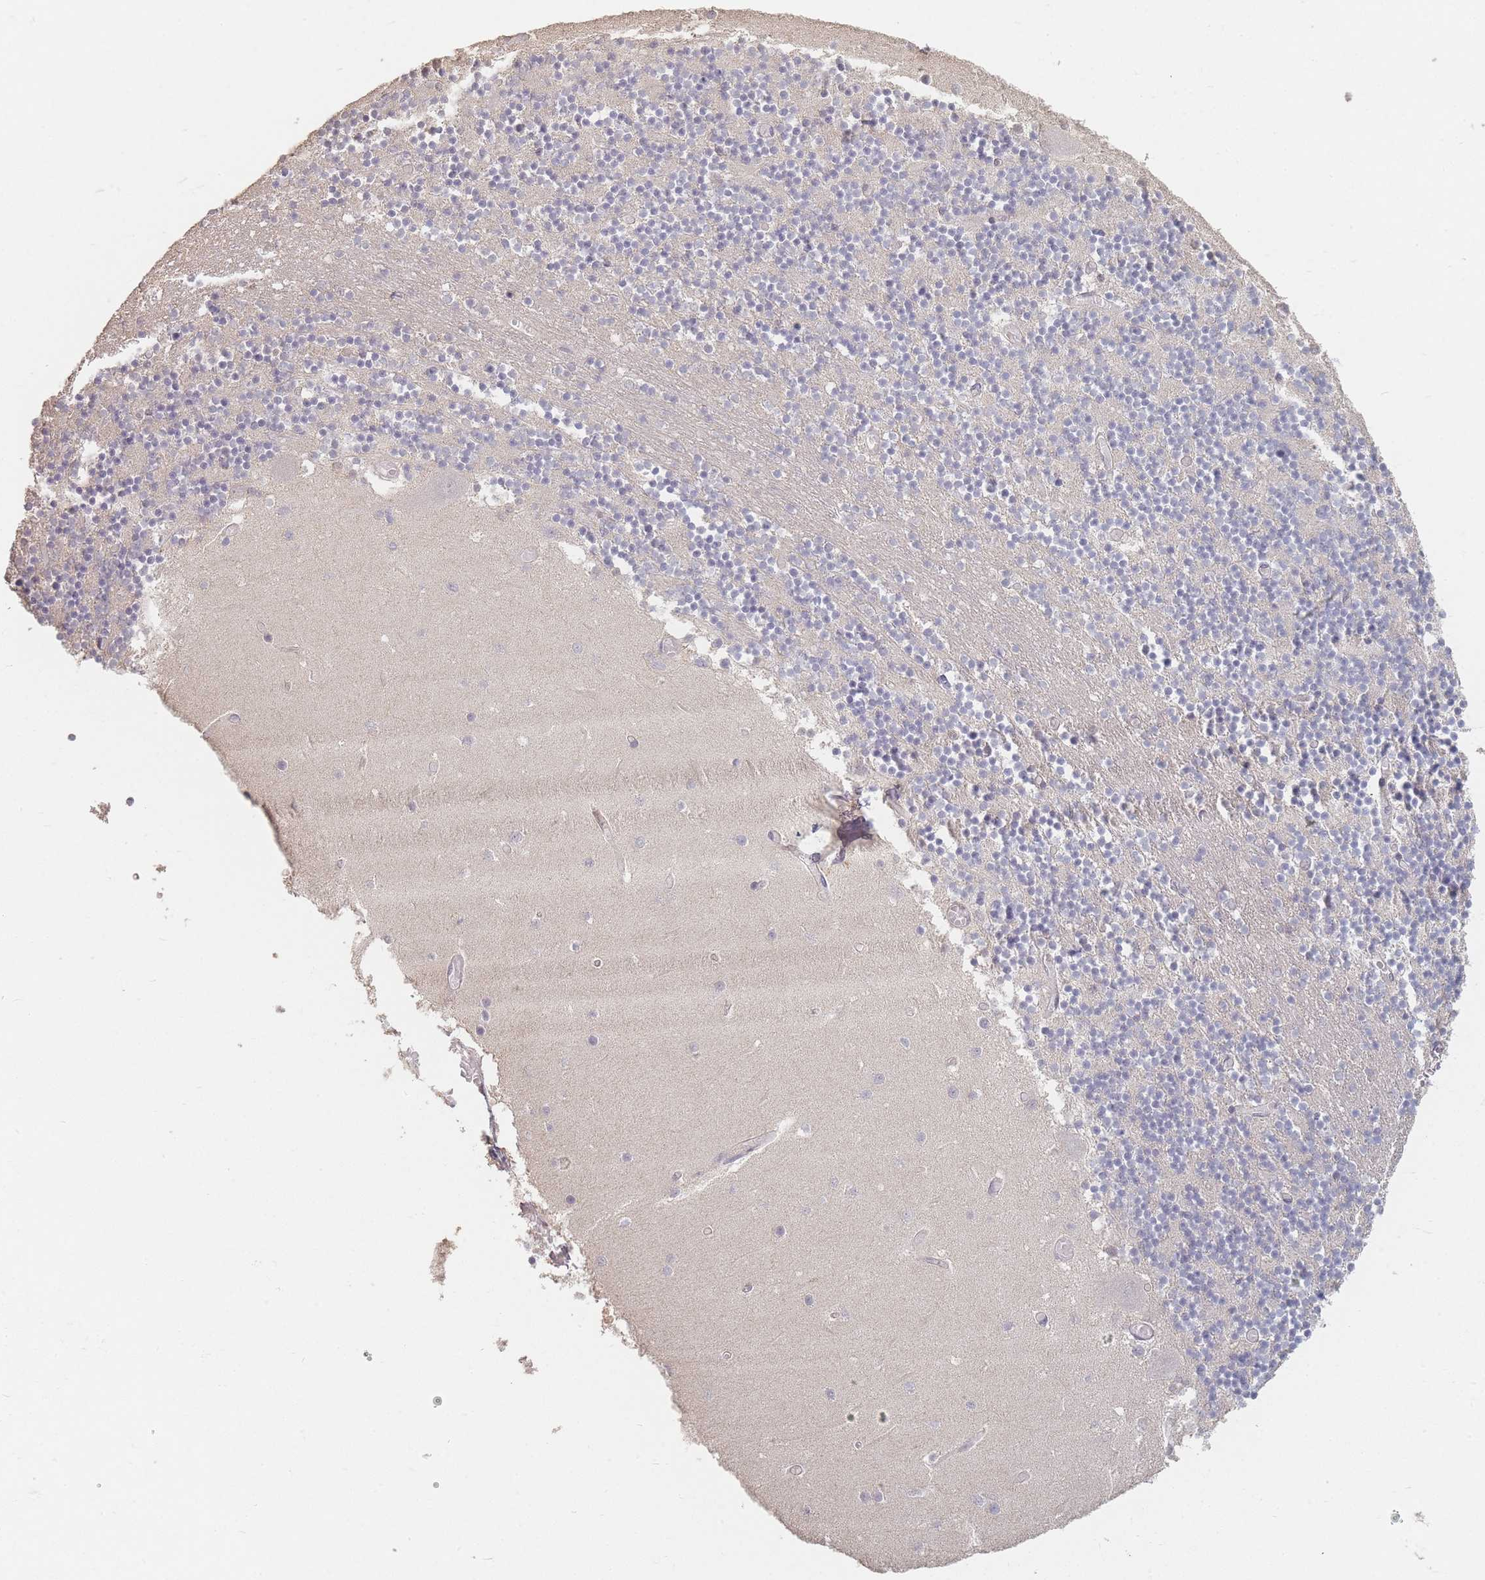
{"staining": {"intensity": "negative", "quantity": "none", "location": "none"}, "tissue": "cerebellum", "cell_type": "Cells in granular layer", "image_type": "normal", "snomed": [{"axis": "morphology", "description": "Normal tissue, NOS"}, {"axis": "topography", "description": "Cerebellum"}], "caption": "High power microscopy histopathology image of an immunohistochemistry image of benign cerebellum, revealing no significant expression in cells in granular layer.", "gene": "RFTN1", "patient": {"sex": "female", "age": 28}}